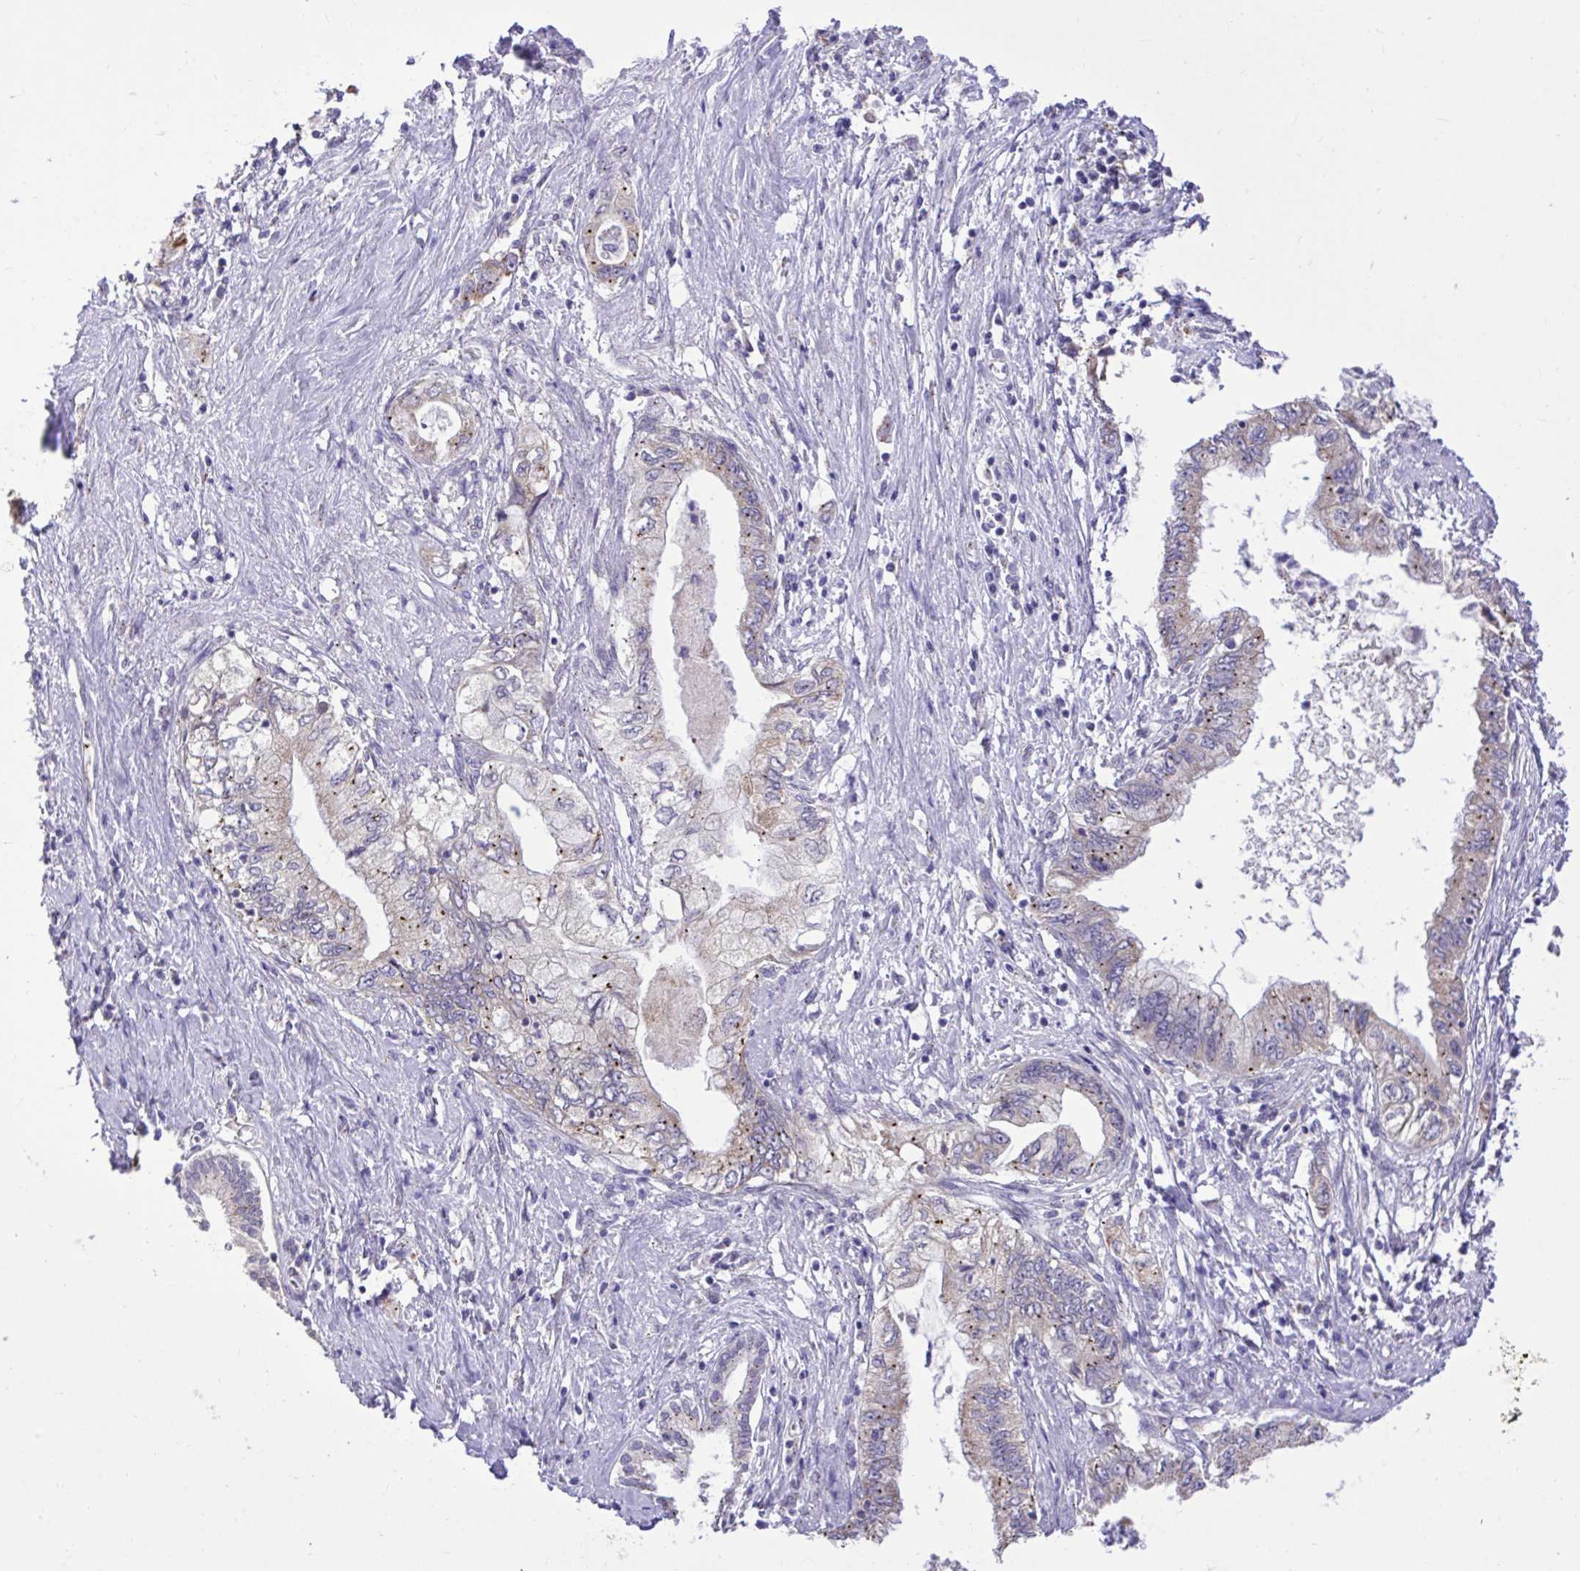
{"staining": {"intensity": "weak", "quantity": "25%-75%", "location": "cytoplasmic/membranous"}, "tissue": "pancreatic cancer", "cell_type": "Tumor cells", "image_type": "cancer", "snomed": [{"axis": "morphology", "description": "Adenocarcinoma, NOS"}, {"axis": "topography", "description": "Pancreas"}], "caption": "The image exhibits staining of pancreatic cancer, revealing weak cytoplasmic/membranous protein expression (brown color) within tumor cells. The staining was performed using DAB (3,3'-diaminobenzidine) to visualize the protein expression in brown, while the nuclei were stained in blue with hematoxylin (Magnification: 20x).", "gene": "CEACAM18", "patient": {"sex": "female", "age": 73}}